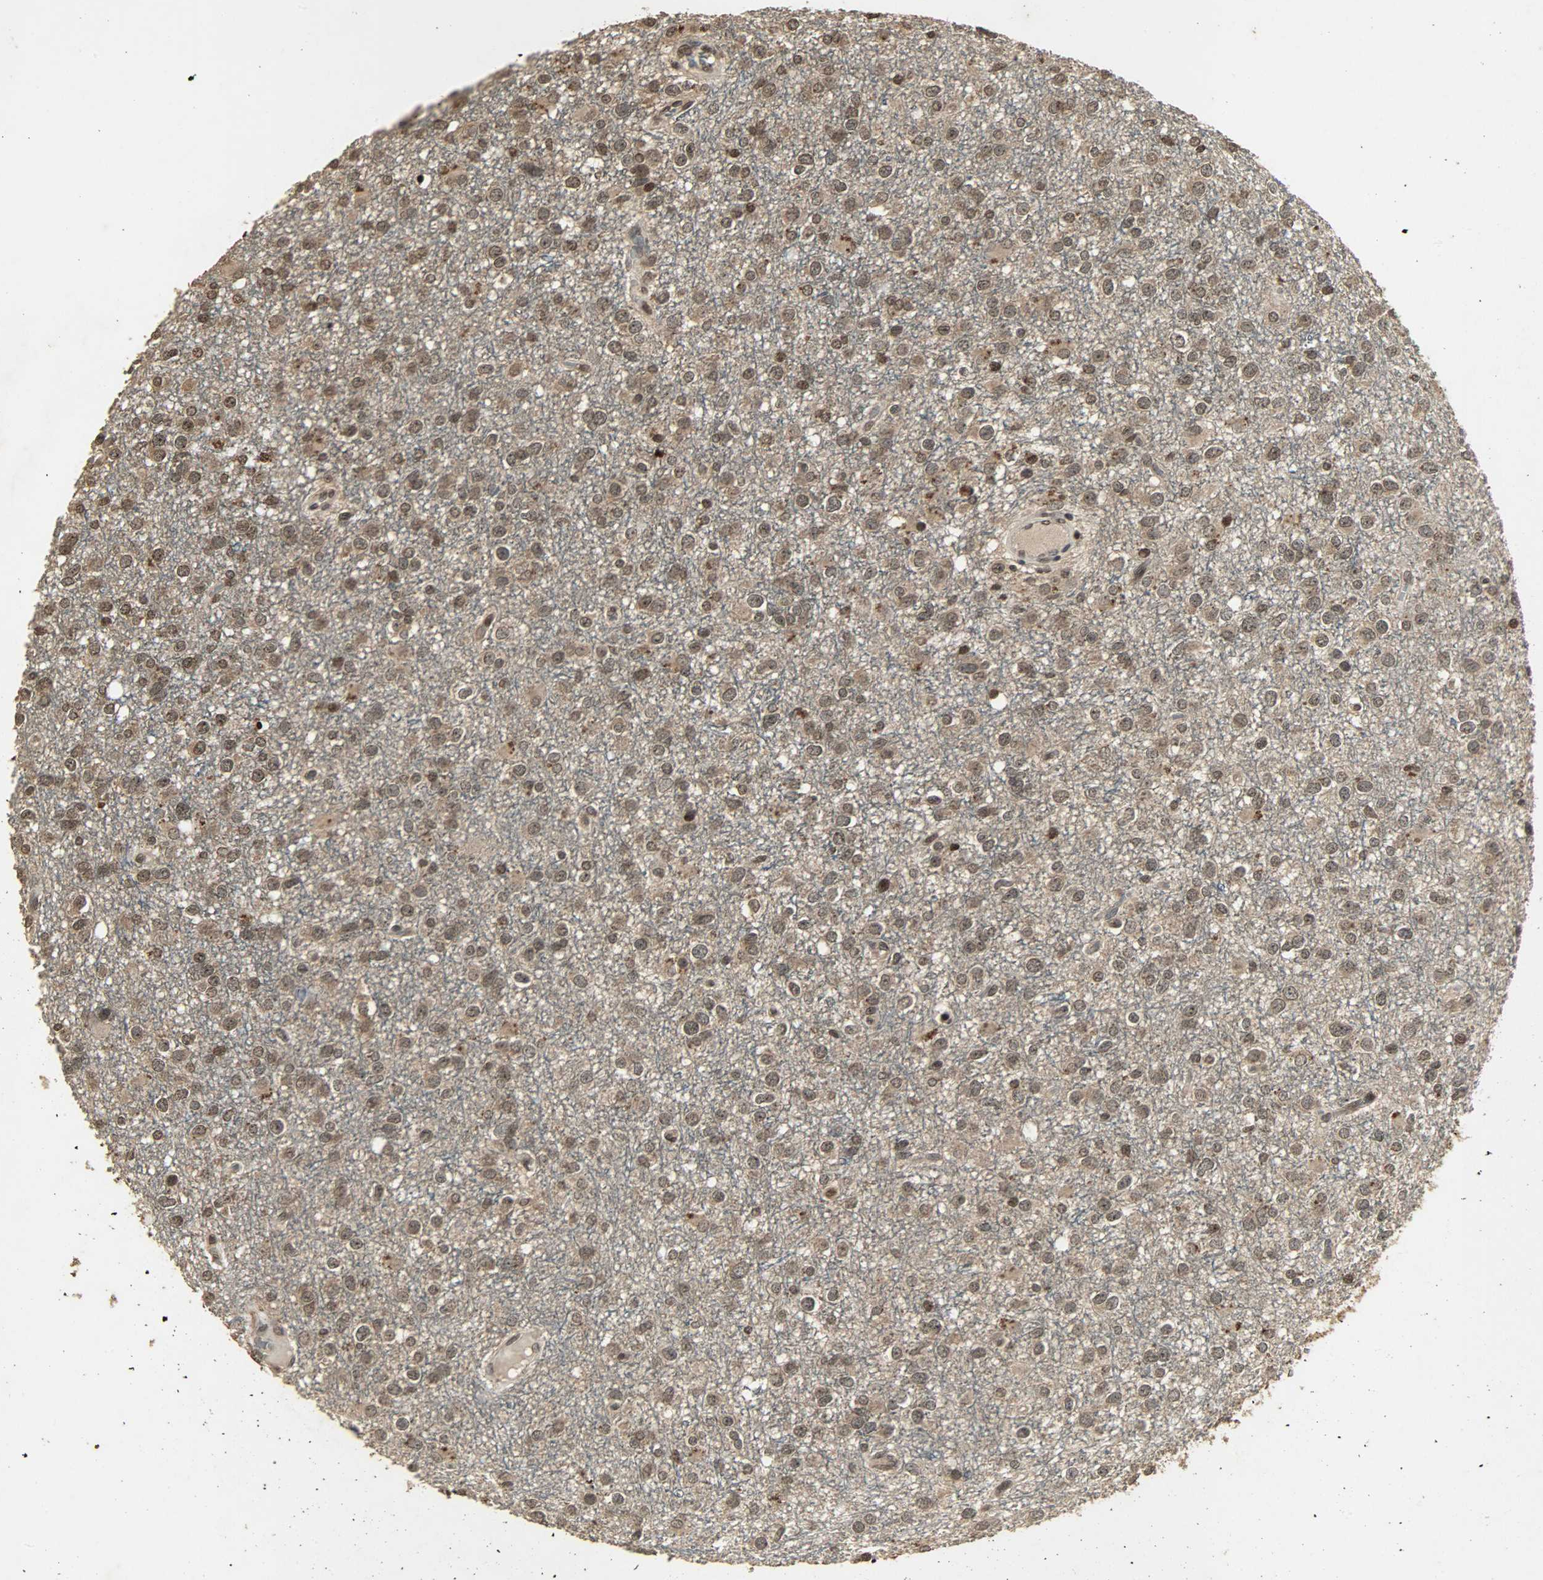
{"staining": {"intensity": "strong", "quantity": ">75%", "location": "cytoplasmic/membranous,nuclear"}, "tissue": "glioma", "cell_type": "Tumor cells", "image_type": "cancer", "snomed": [{"axis": "morphology", "description": "Glioma, malignant, Low grade"}, {"axis": "topography", "description": "Brain"}], "caption": "This image displays glioma stained with immunohistochemistry (IHC) to label a protein in brown. The cytoplasmic/membranous and nuclear of tumor cells show strong positivity for the protein. Nuclei are counter-stained blue.", "gene": "PPP3R1", "patient": {"sex": "male", "age": 42}}